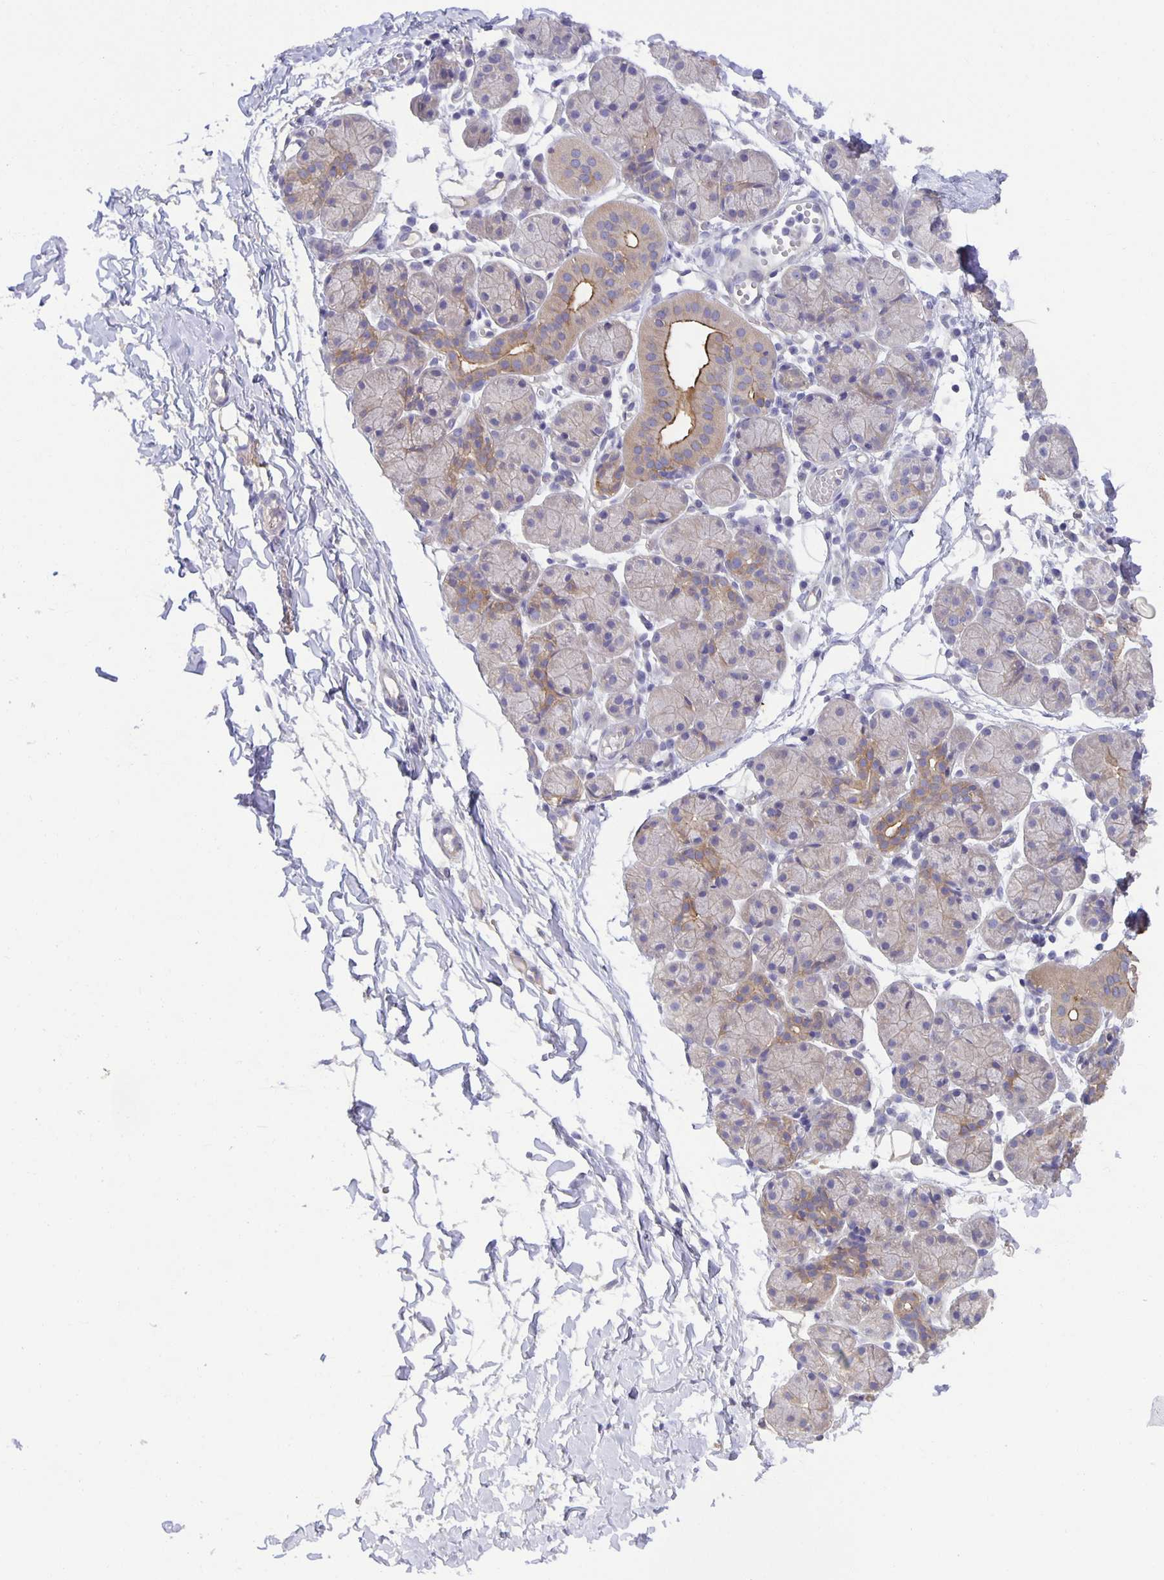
{"staining": {"intensity": "moderate", "quantity": "<25%", "location": "cytoplasmic/membranous"}, "tissue": "salivary gland", "cell_type": "Glandular cells", "image_type": "normal", "snomed": [{"axis": "morphology", "description": "Normal tissue, NOS"}, {"axis": "morphology", "description": "Inflammation, NOS"}, {"axis": "topography", "description": "Lymph node"}, {"axis": "topography", "description": "Salivary gland"}], "caption": "Protein expression analysis of normal salivary gland exhibits moderate cytoplasmic/membranous positivity in about <25% of glandular cells.", "gene": "PTPN3", "patient": {"sex": "male", "age": 3}}